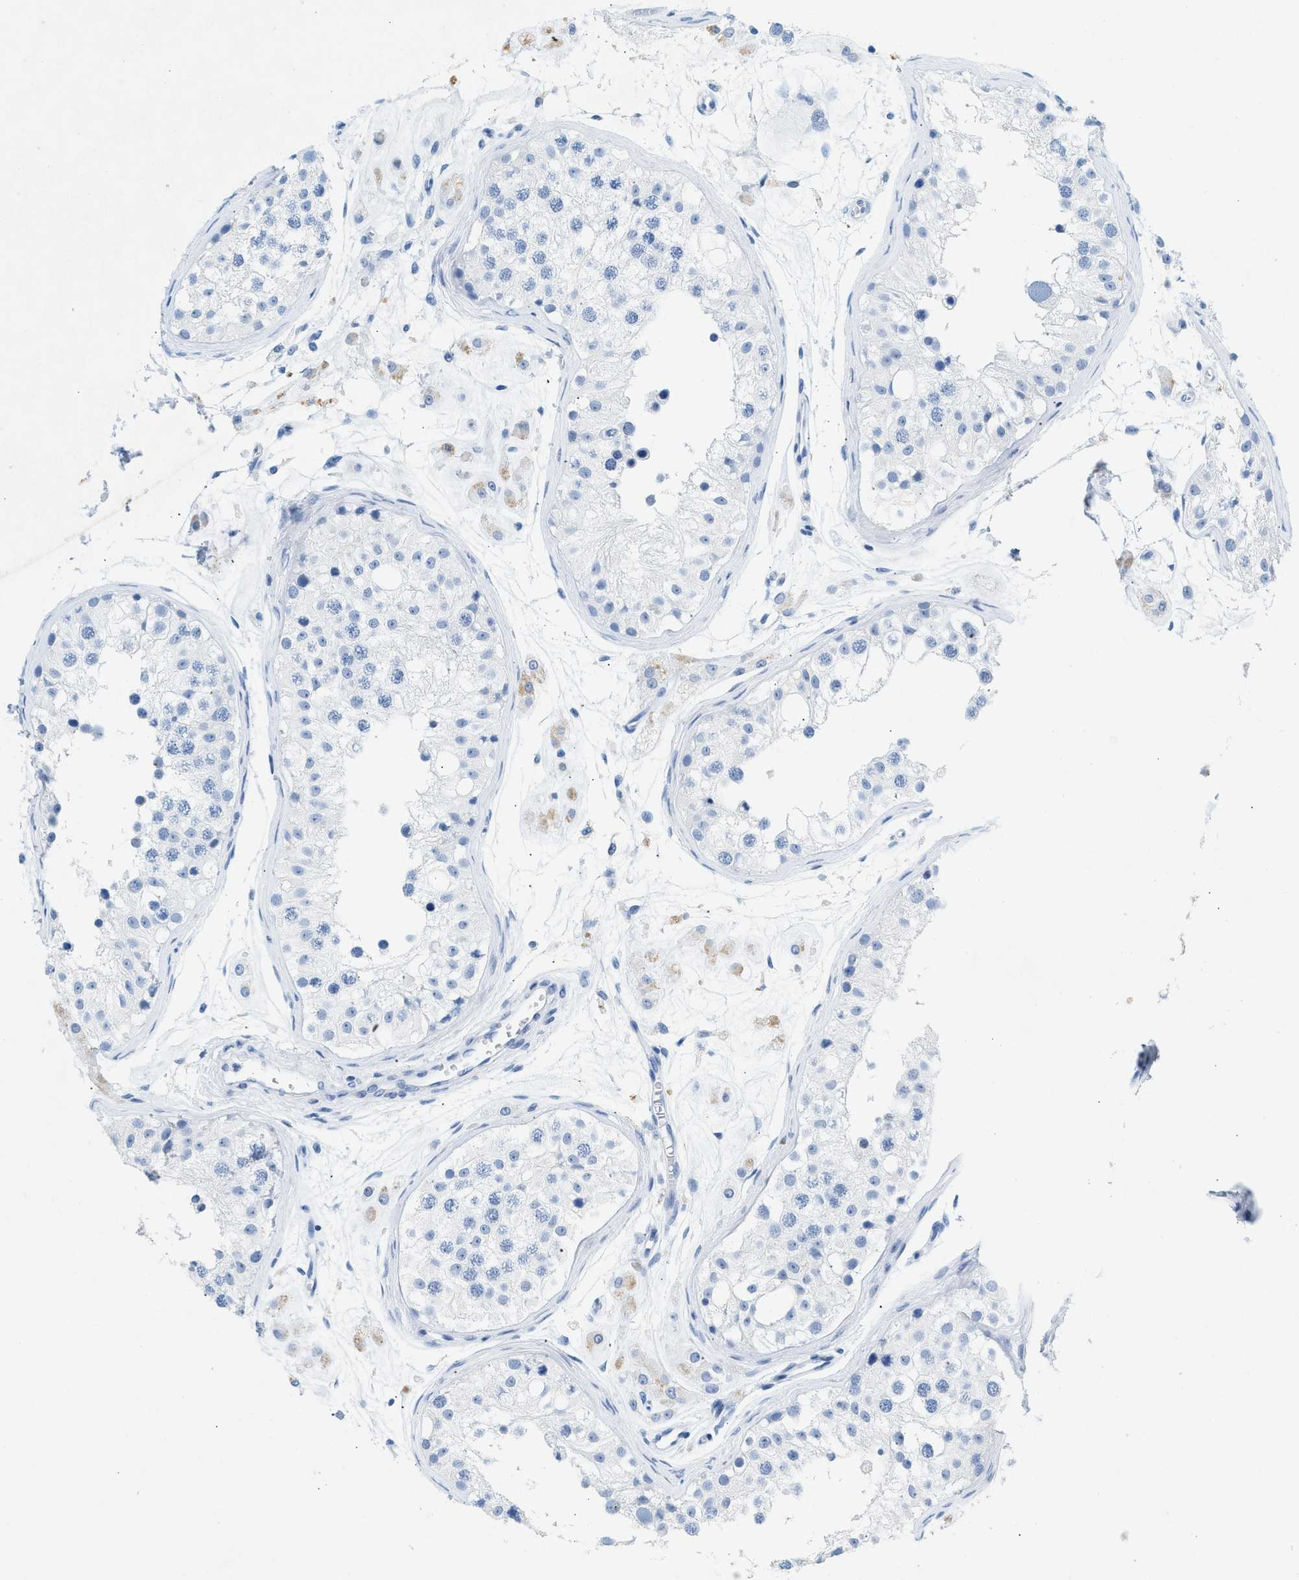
{"staining": {"intensity": "negative", "quantity": "none", "location": "none"}, "tissue": "testis", "cell_type": "Cells in seminiferous ducts", "image_type": "normal", "snomed": [{"axis": "morphology", "description": "Normal tissue, NOS"}, {"axis": "morphology", "description": "Adenocarcinoma, metastatic, NOS"}, {"axis": "topography", "description": "Testis"}], "caption": "This is a image of immunohistochemistry staining of benign testis, which shows no staining in cells in seminiferous ducts.", "gene": "HHATL", "patient": {"sex": "male", "age": 26}}